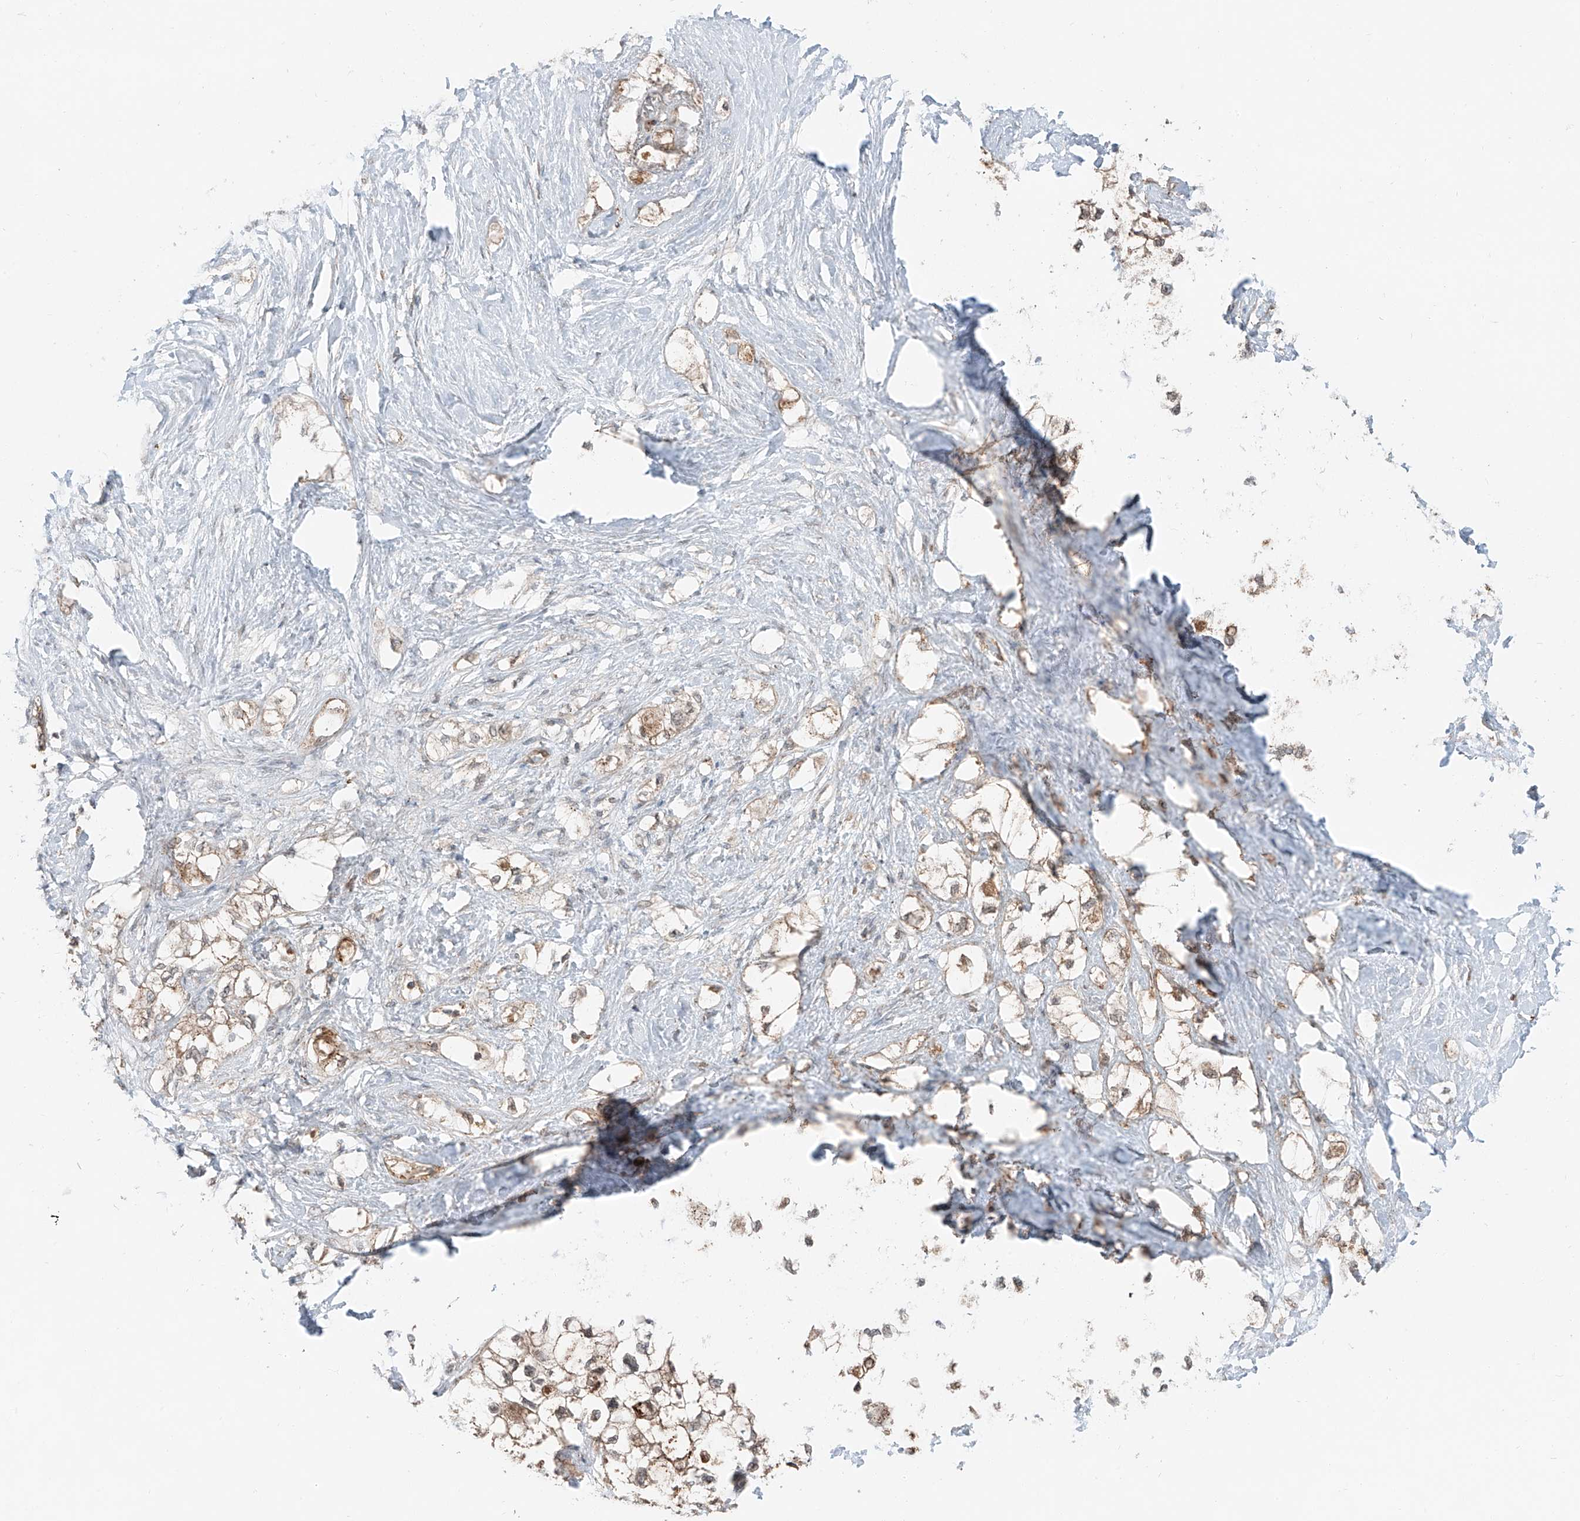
{"staining": {"intensity": "moderate", "quantity": ">75%", "location": "cytoplasmic/membranous"}, "tissue": "pancreatic cancer", "cell_type": "Tumor cells", "image_type": "cancer", "snomed": [{"axis": "morphology", "description": "Adenocarcinoma, NOS"}, {"axis": "topography", "description": "Pancreas"}], "caption": "A photomicrograph of human pancreatic cancer stained for a protein demonstrates moderate cytoplasmic/membranous brown staining in tumor cells. The staining was performed using DAB (3,3'-diaminobenzidine), with brown indicating positive protein expression. Nuclei are stained blue with hematoxylin.", "gene": "CEP162", "patient": {"sex": "male", "age": 70}}